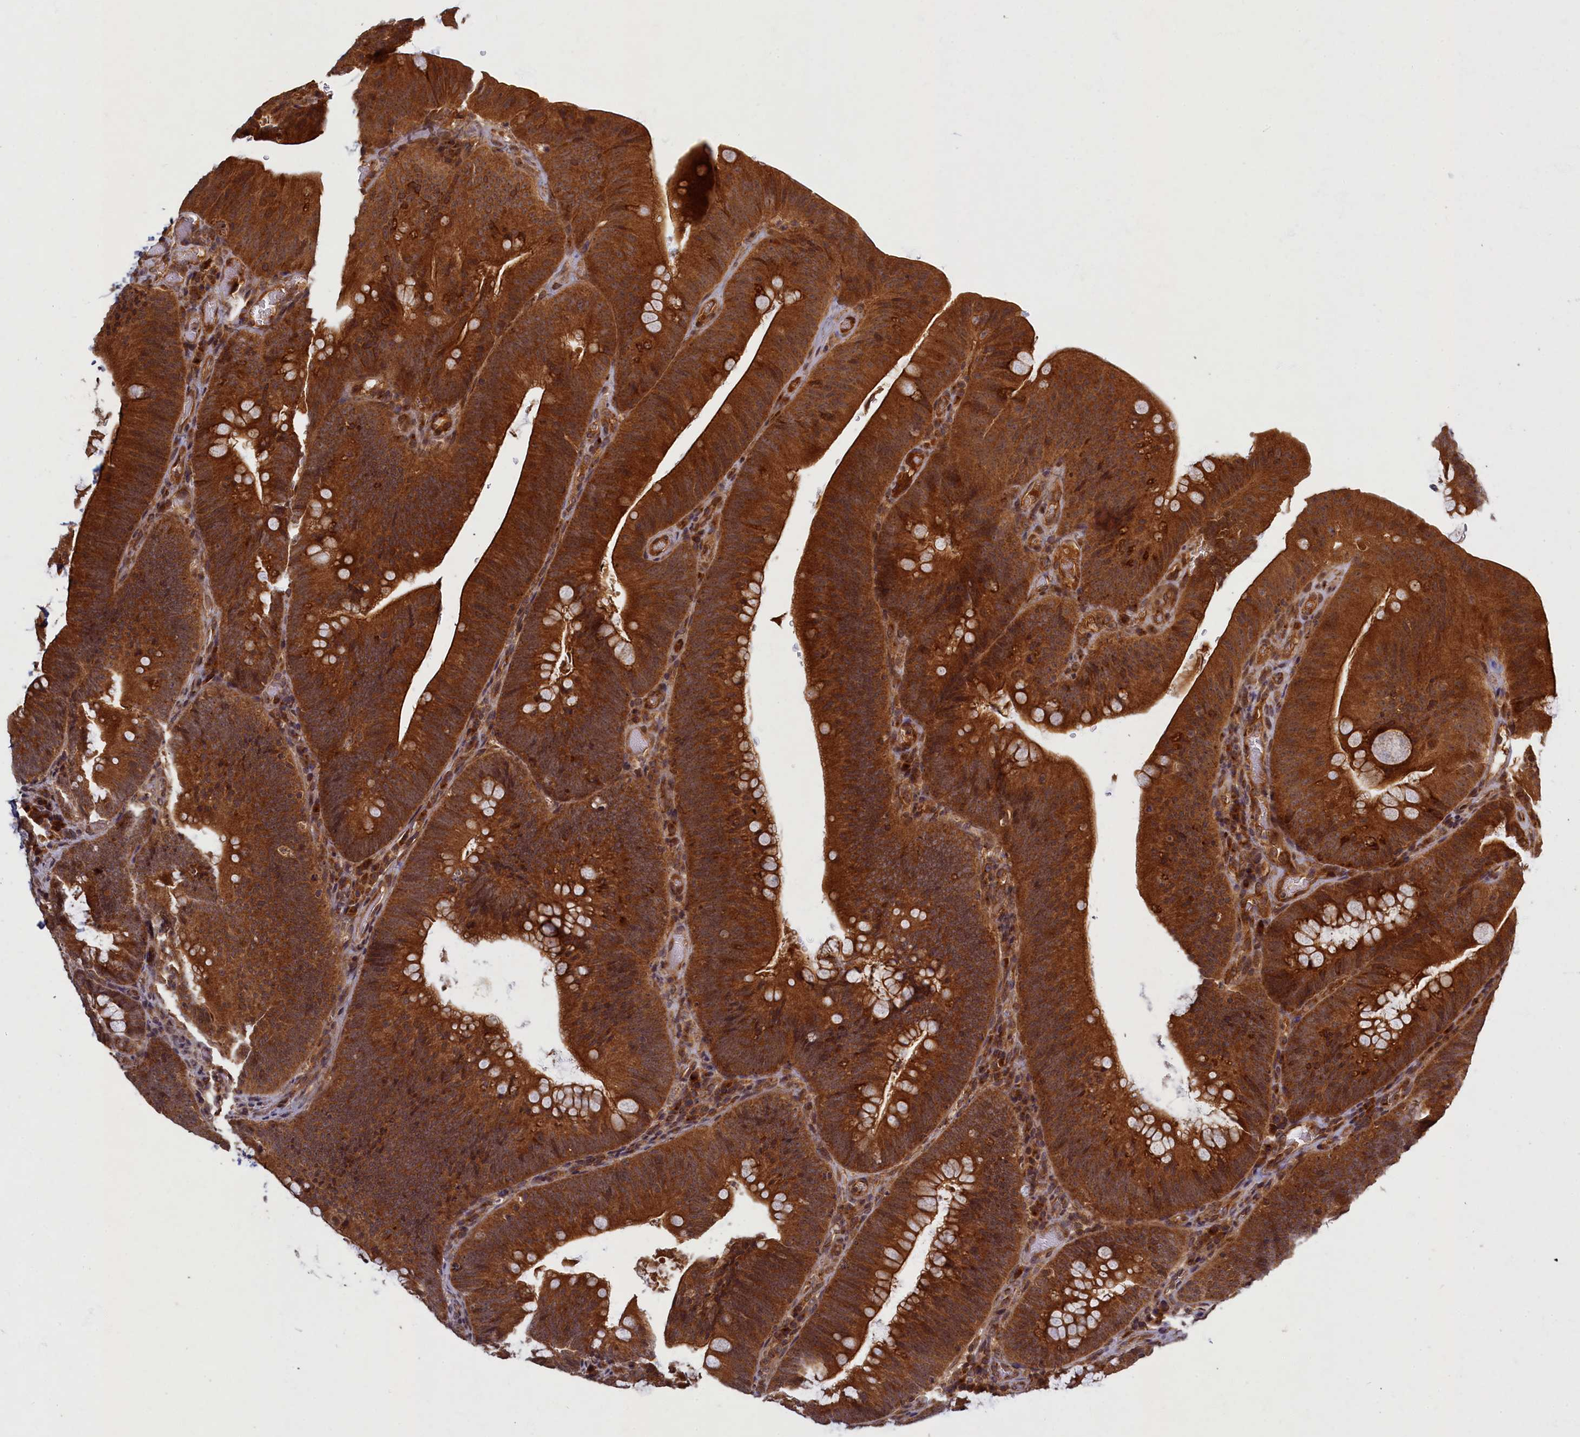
{"staining": {"intensity": "strong", "quantity": ">75%", "location": "cytoplasmic/membranous"}, "tissue": "colorectal cancer", "cell_type": "Tumor cells", "image_type": "cancer", "snomed": [{"axis": "morphology", "description": "Normal tissue, NOS"}, {"axis": "topography", "description": "Colon"}], "caption": "A micrograph of human colorectal cancer stained for a protein shows strong cytoplasmic/membranous brown staining in tumor cells. The staining was performed using DAB to visualize the protein expression in brown, while the nuclei were stained in blue with hematoxylin (Magnification: 20x).", "gene": "BICD1", "patient": {"sex": "female", "age": 82}}